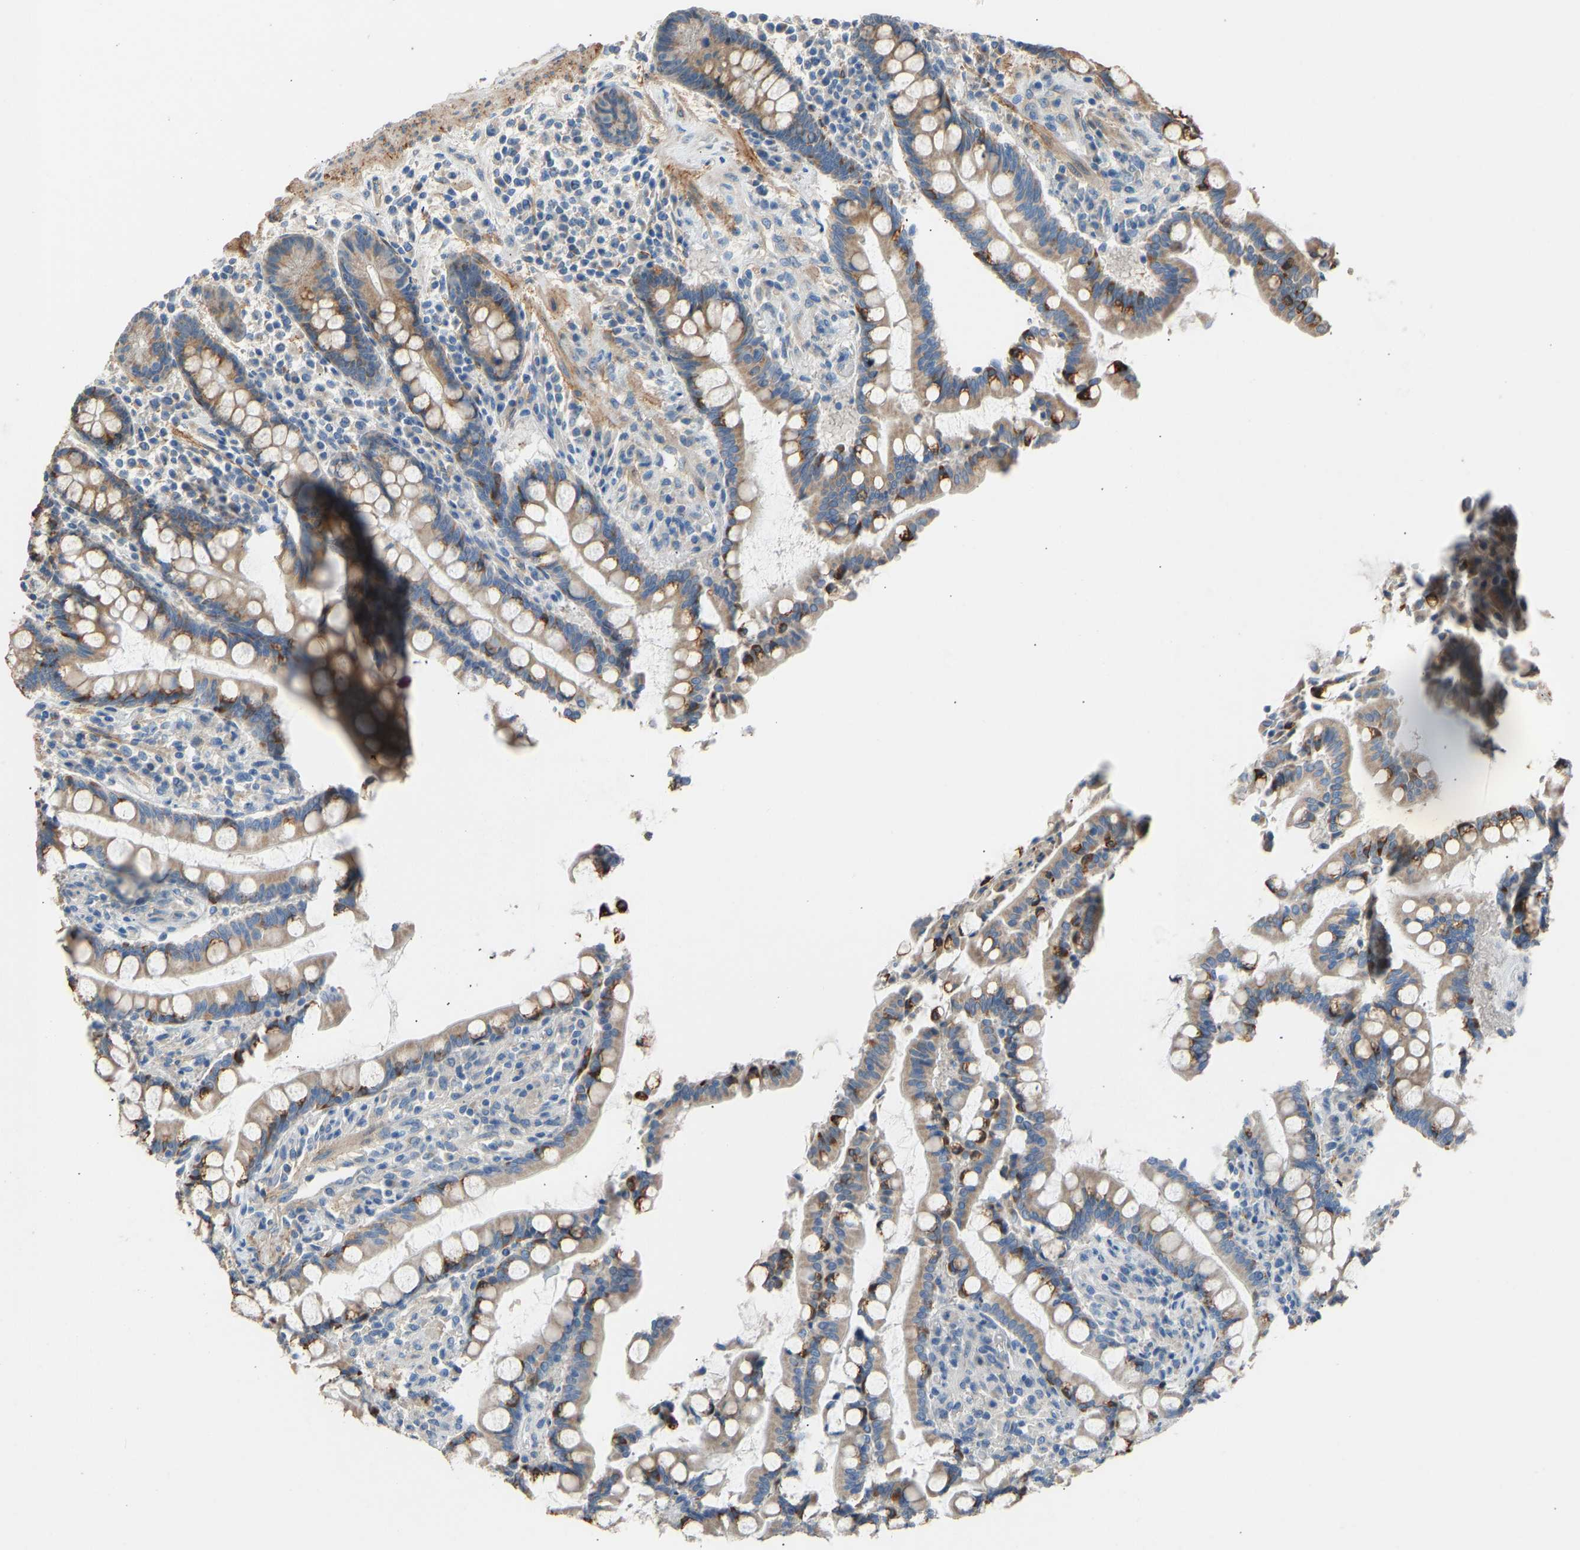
{"staining": {"intensity": "negative", "quantity": "none", "location": "none"}, "tissue": "colon", "cell_type": "Endothelial cells", "image_type": "normal", "snomed": [{"axis": "morphology", "description": "Normal tissue, NOS"}, {"axis": "topography", "description": "Colon"}], "caption": "Immunohistochemistry image of normal human colon stained for a protein (brown), which displays no positivity in endothelial cells. The staining is performed using DAB brown chromogen with nuclei counter-stained in using hematoxylin.", "gene": "TGFBR3", "patient": {"sex": "male", "age": 73}}